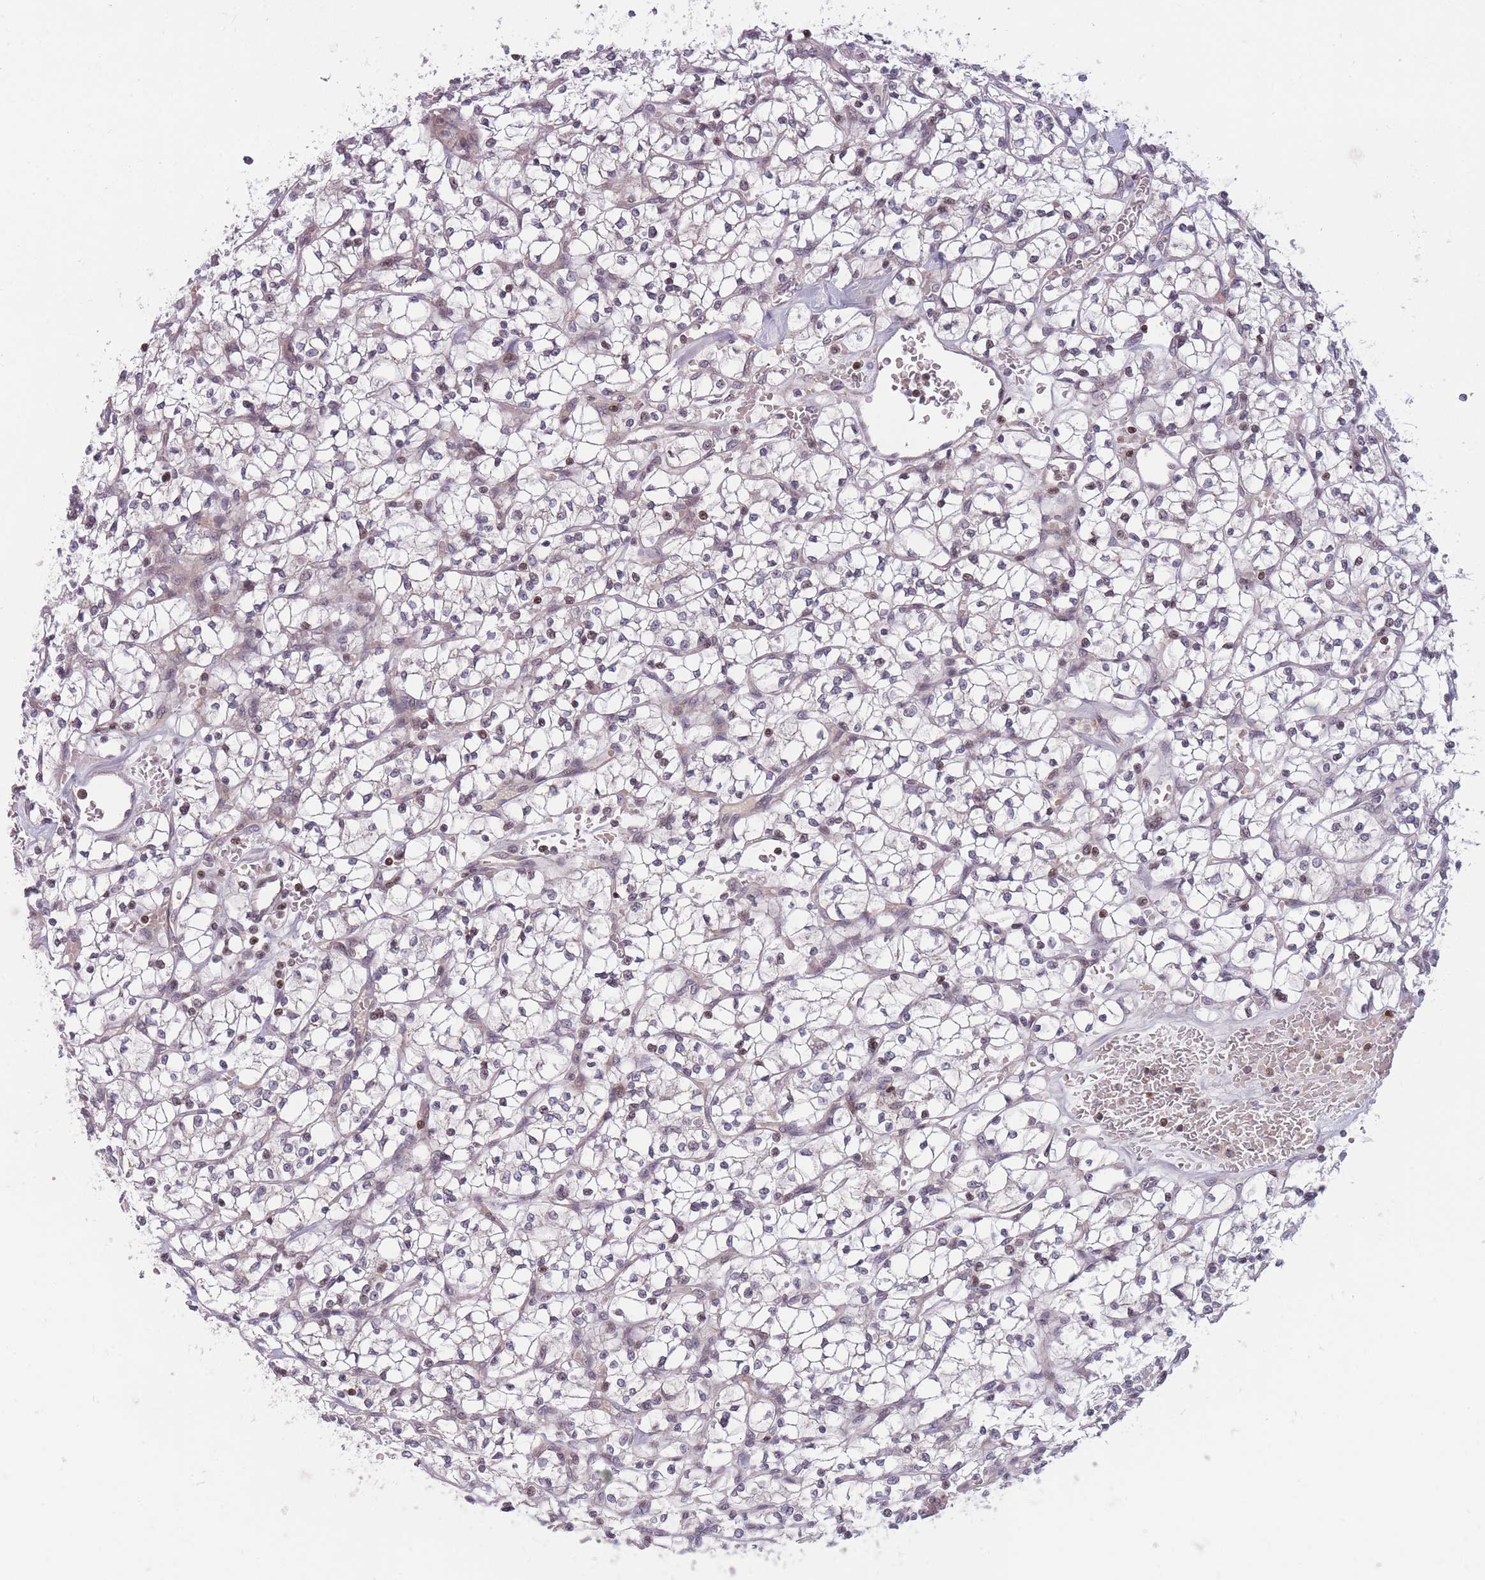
{"staining": {"intensity": "negative", "quantity": "none", "location": "none"}, "tissue": "renal cancer", "cell_type": "Tumor cells", "image_type": "cancer", "snomed": [{"axis": "morphology", "description": "Adenocarcinoma, NOS"}, {"axis": "topography", "description": "Kidney"}], "caption": "An immunohistochemistry (IHC) micrograph of renal cancer is shown. There is no staining in tumor cells of renal cancer.", "gene": "SLC35F5", "patient": {"sex": "female", "age": 64}}